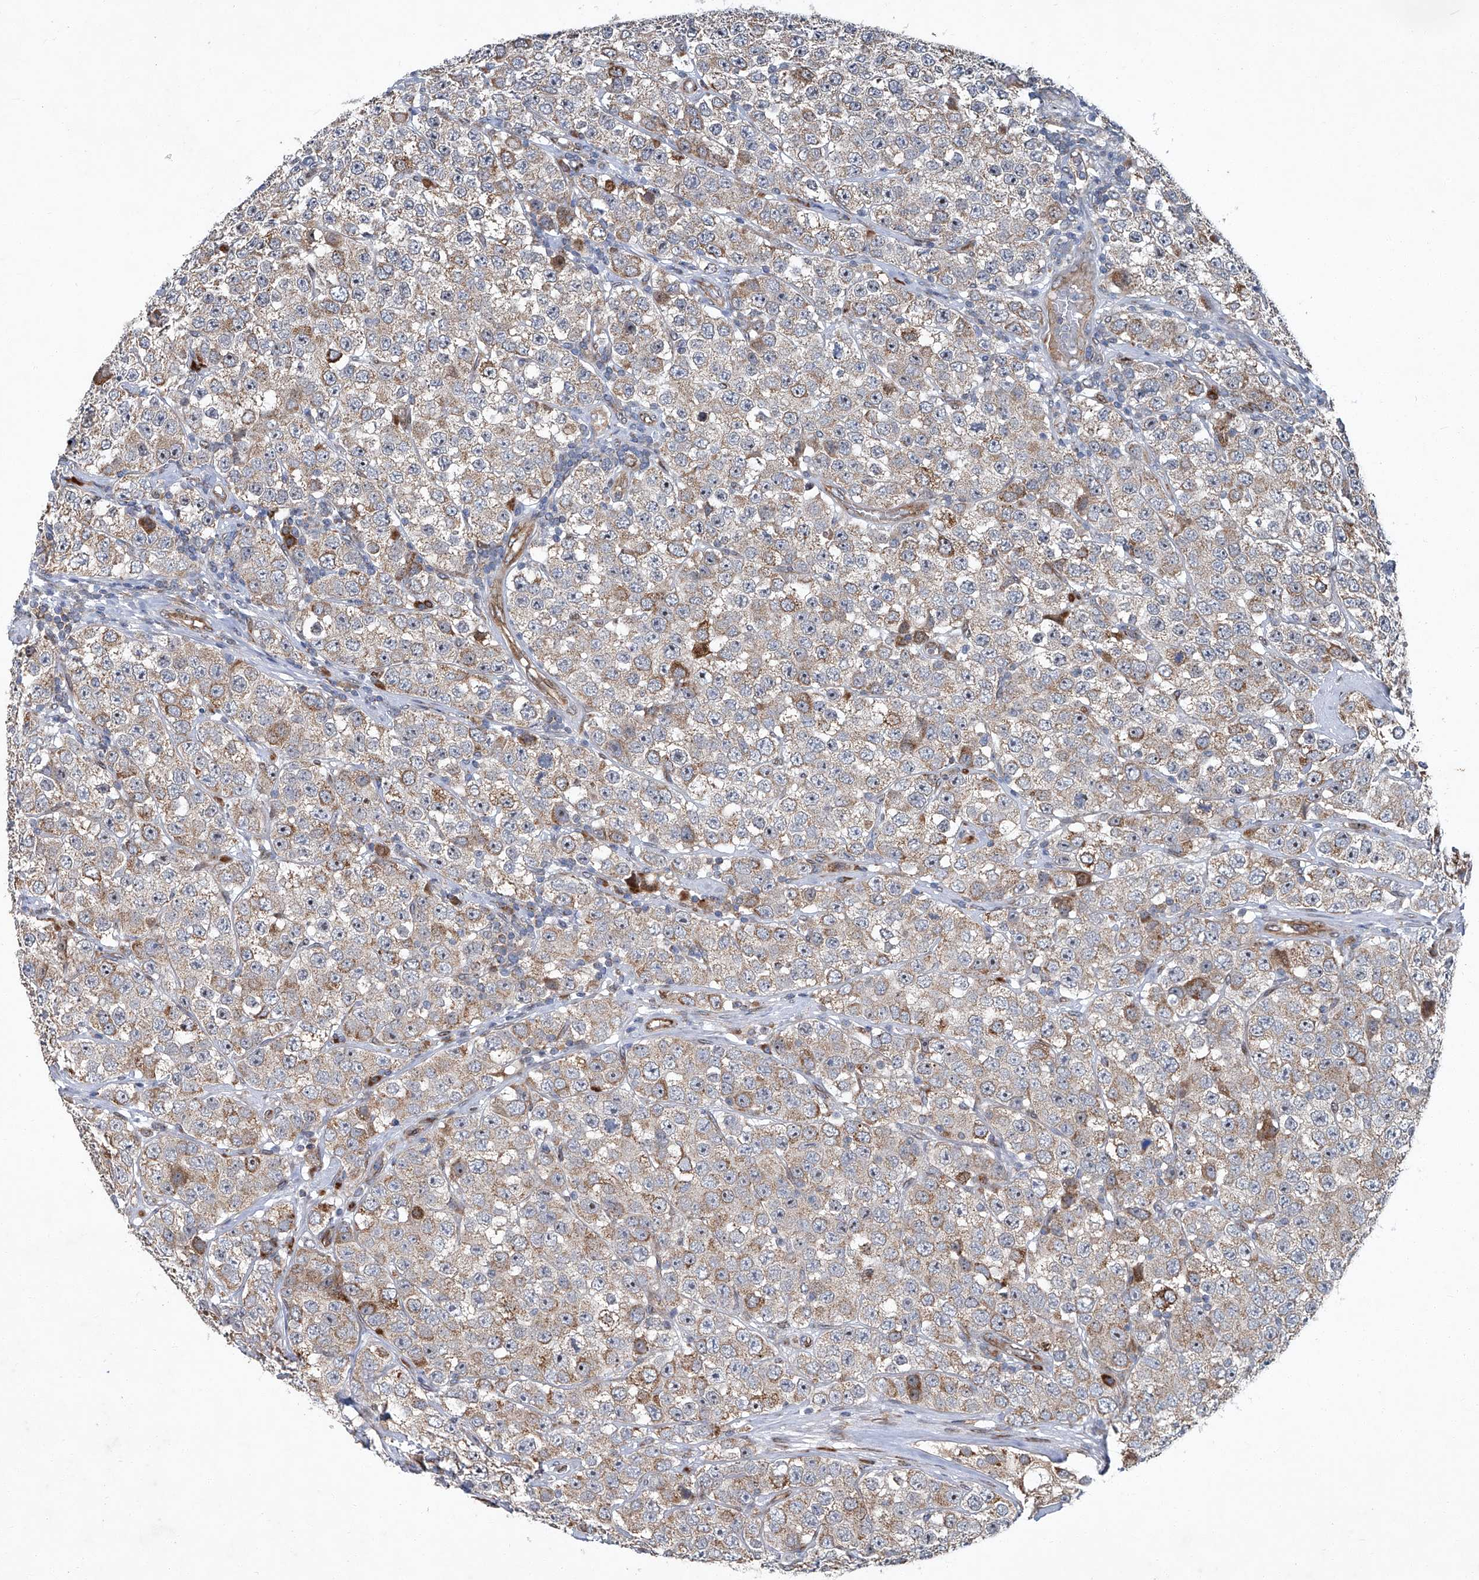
{"staining": {"intensity": "moderate", "quantity": "<25%", "location": "cytoplasmic/membranous"}, "tissue": "testis cancer", "cell_type": "Tumor cells", "image_type": "cancer", "snomed": [{"axis": "morphology", "description": "Seminoma, NOS"}, {"axis": "topography", "description": "Testis"}], "caption": "The image exhibits staining of testis cancer (seminoma), revealing moderate cytoplasmic/membranous protein staining (brown color) within tumor cells.", "gene": "GPR132", "patient": {"sex": "male", "age": 28}}